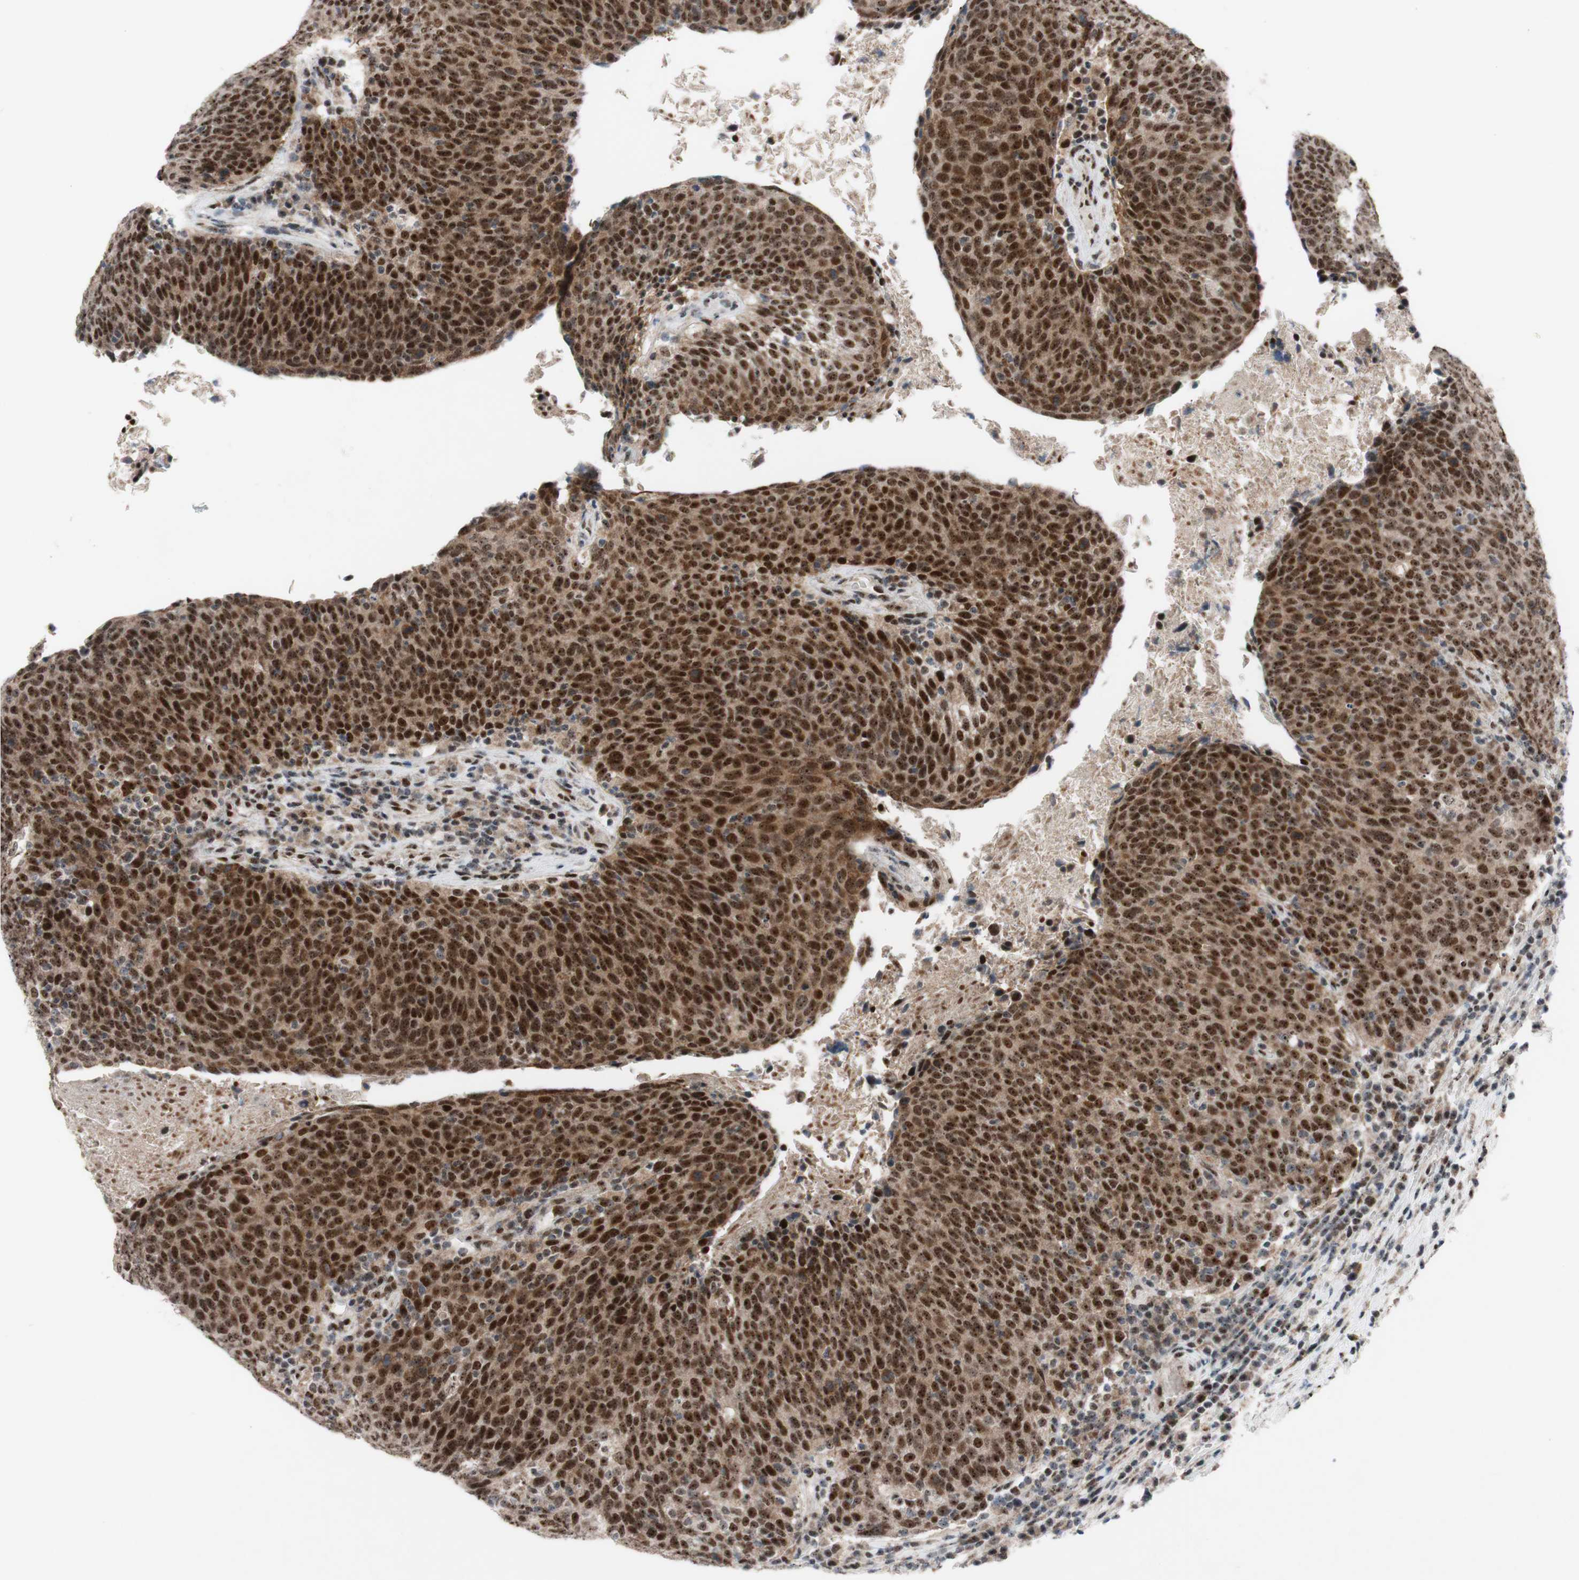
{"staining": {"intensity": "strong", "quantity": ">75%", "location": "nuclear"}, "tissue": "head and neck cancer", "cell_type": "Tumor cells", "image_type": "cancer", "snomed": [{"axis": "morphology", "description": "Squamous cell carcinoma, NOS"}, {"axis": "morphology", "description": "Squamous cell carcinoma, metastatic, NOS"}, {"axis": "topography", "description": "Lymph node"}, {"axis": "topography", "description": "Head-Neck"}], "caption": "Immunohistochemical staining of head and neck metastatic squamous cell carcinoma reveals high levels of strong nuclear staining in about >75% of tumor cells.", "gene": "POLR1A", "patient": {"sex": "male", "age": 62}}